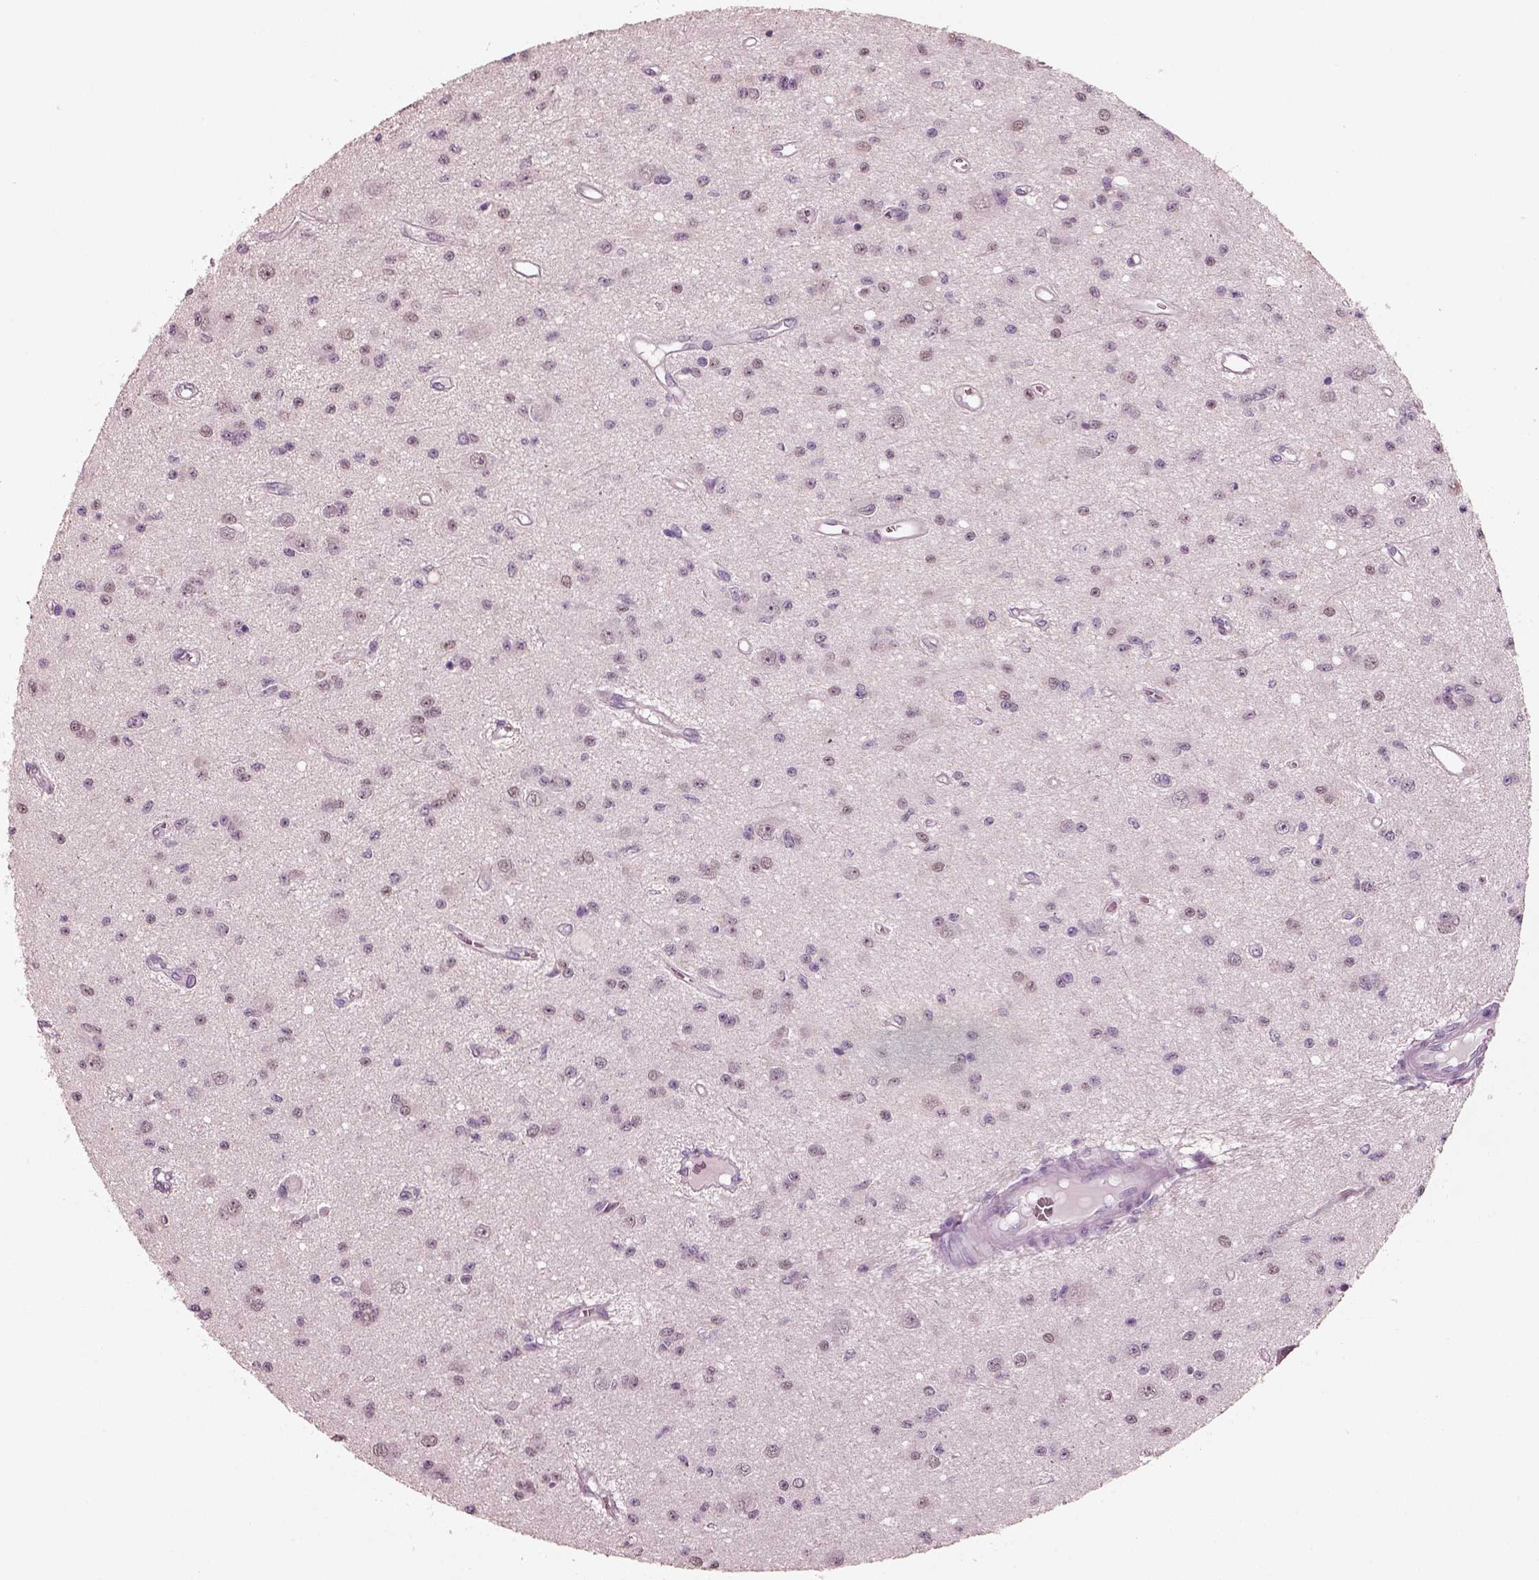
{"staining": {"intensity": "weak", "quantity": "25%-75%", "location": "cytoplasmic/membranous,nuclear"}, "tissue": "glioma", "cell_type": "Tumor cells", "image_type": "cancer", "snomed": [{"axis": "morphology", "description": "Glioma, malignant, Low grade"}, {"axis": "topography", "description": "Brain"}], "caption": "Immunohistochemistry (IHC) staining of low-grade glioma (malignant), which reveals low levels of weak cytoplasmic/membranous and nuclear staining in approximately 25%-75% of tumor cells indicating weak cytoplasmic/membranous and nuclear protein expression. The staining was performed using DAB (3,3'-diaminobenzidine) (brown) for protein detection and nuclei were counterstained in hematoxylin (blue).", "gene": "ELSPBP1", "patient": {"sex": "female", "age": 45}}